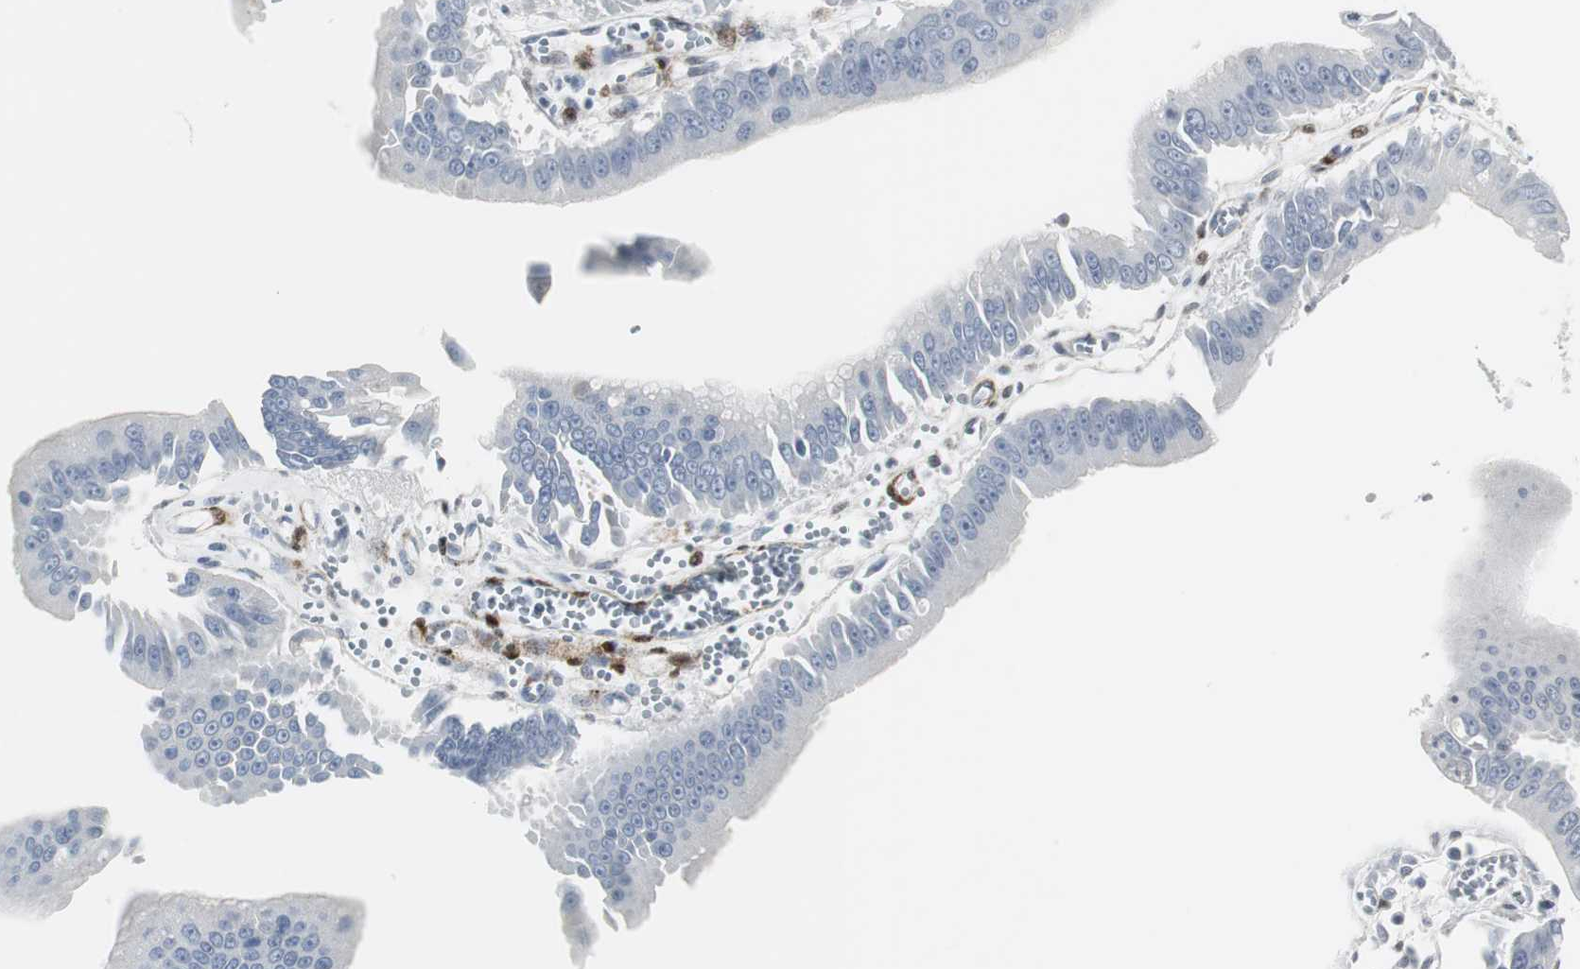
{"staining": {"intensity": "negative", "quantity": "none", "location": "none"}, "tissue": "pancreatic cancer", "cell_type": "Tumor cells", "image_type": "cancer", "snomed": [{"axis": "morphology", "description": "Normal tissue, NOS"}, {"axis": "topography", "description": "Lymph node"}], "caption": "Pancreatic cancer was stained to show a protein in brown. There is no significant positivity in tumor cells. (DAB immunohistochemistry, high magnification).", "gene": "PPP1R14A", "patient": {"sex": "male", "age": 50}}